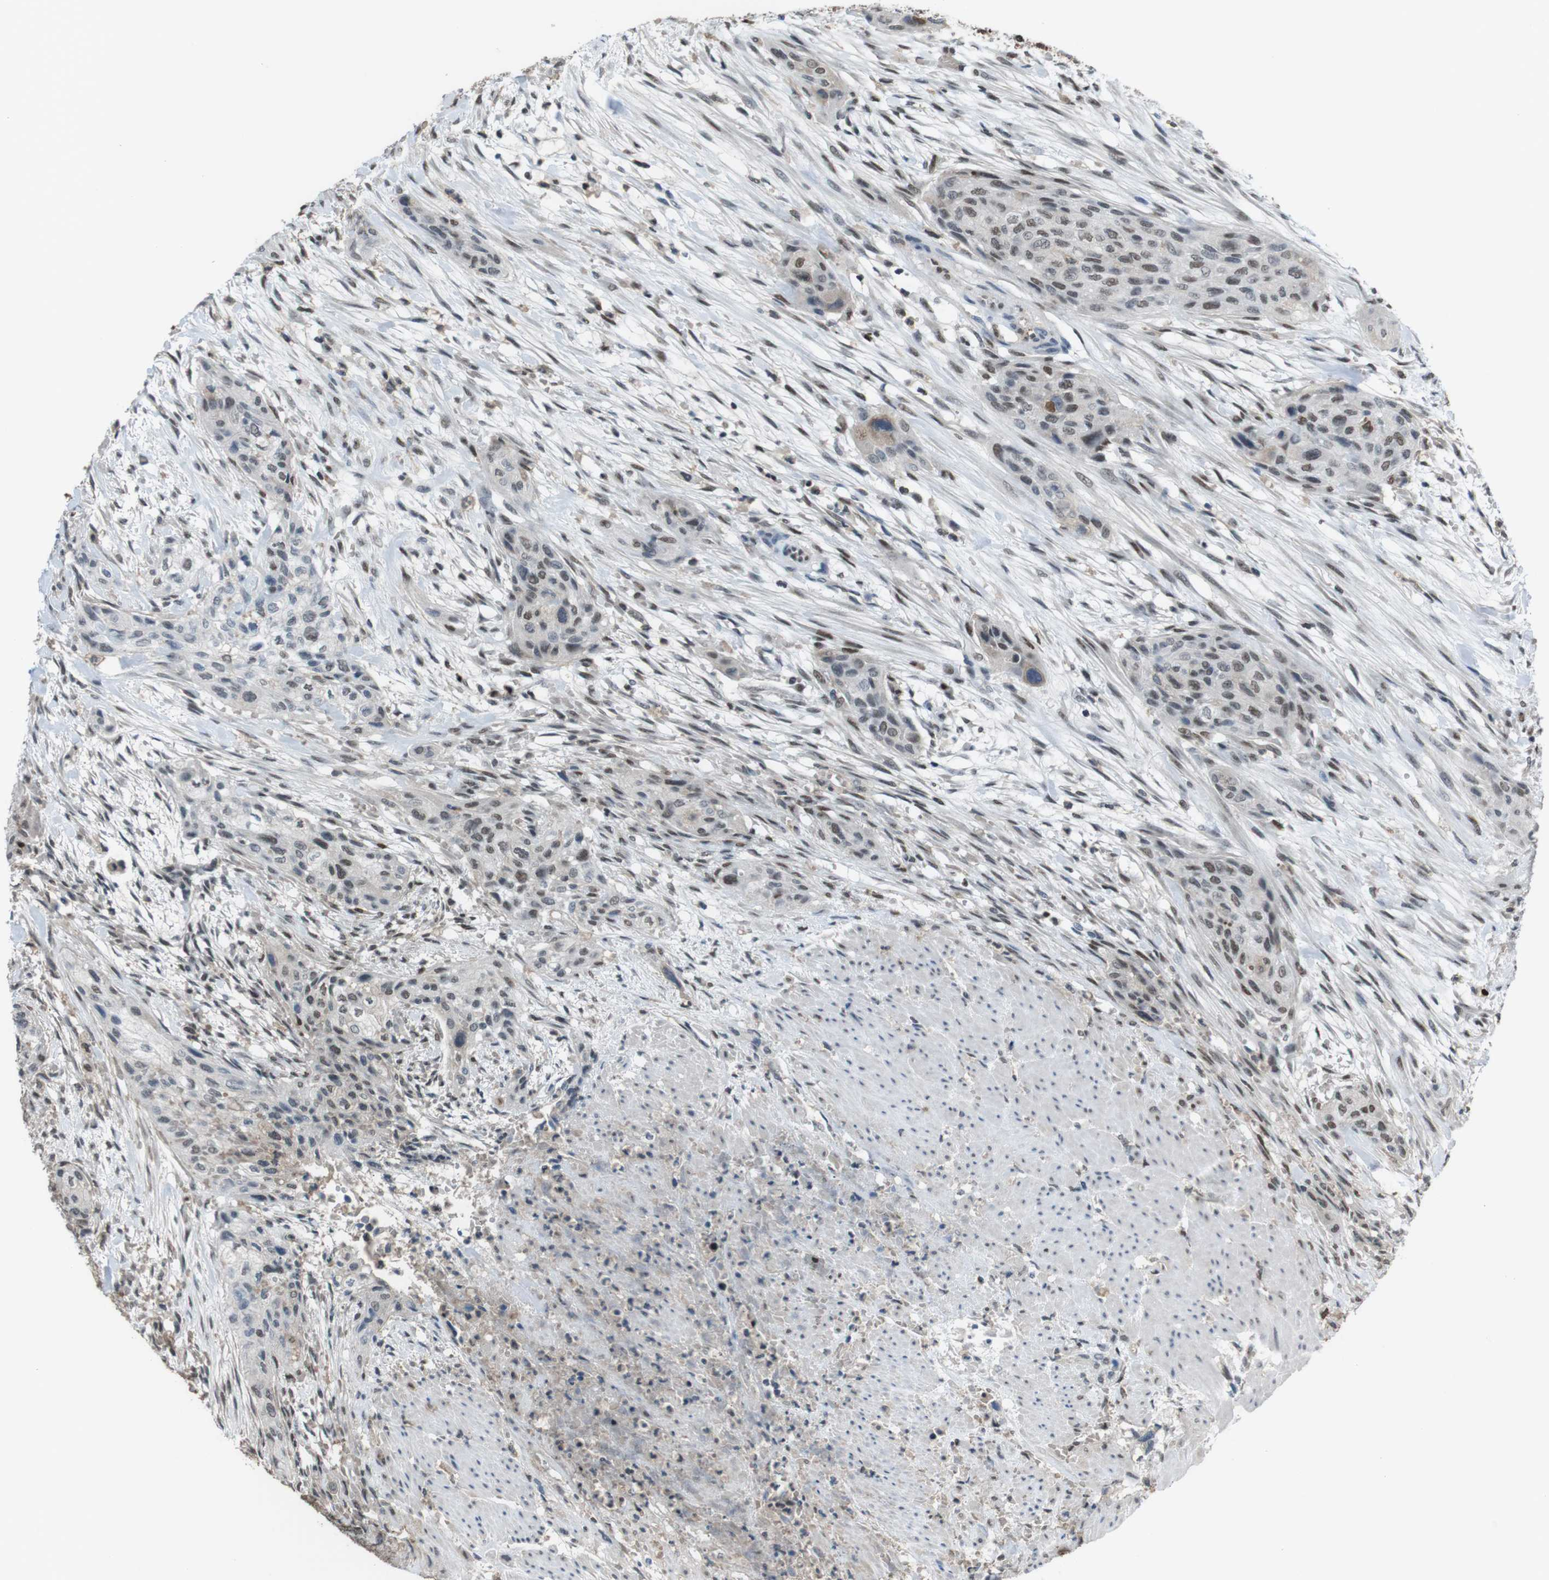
{"staining": {"intensity": "weak", "quantity": ">75%", "location": "nuclear"}, "tissue": "urothelial cancer", "cell_type": "Tumor cells", "image_type": "cancer", "snomed": [{"axis": "morphology", "description": "Urothelial carcinoma, High grade"}, {"axis": "topography", "description": "Urinary bladder"}], "caption": "Urothelial cancer was stained to show a protein in brown. There is low levels of weak nuclear positivity in approximately >75% of tumor cells.", "gene": "SUB1", "patient": {"sex": "male", "age": 35}}